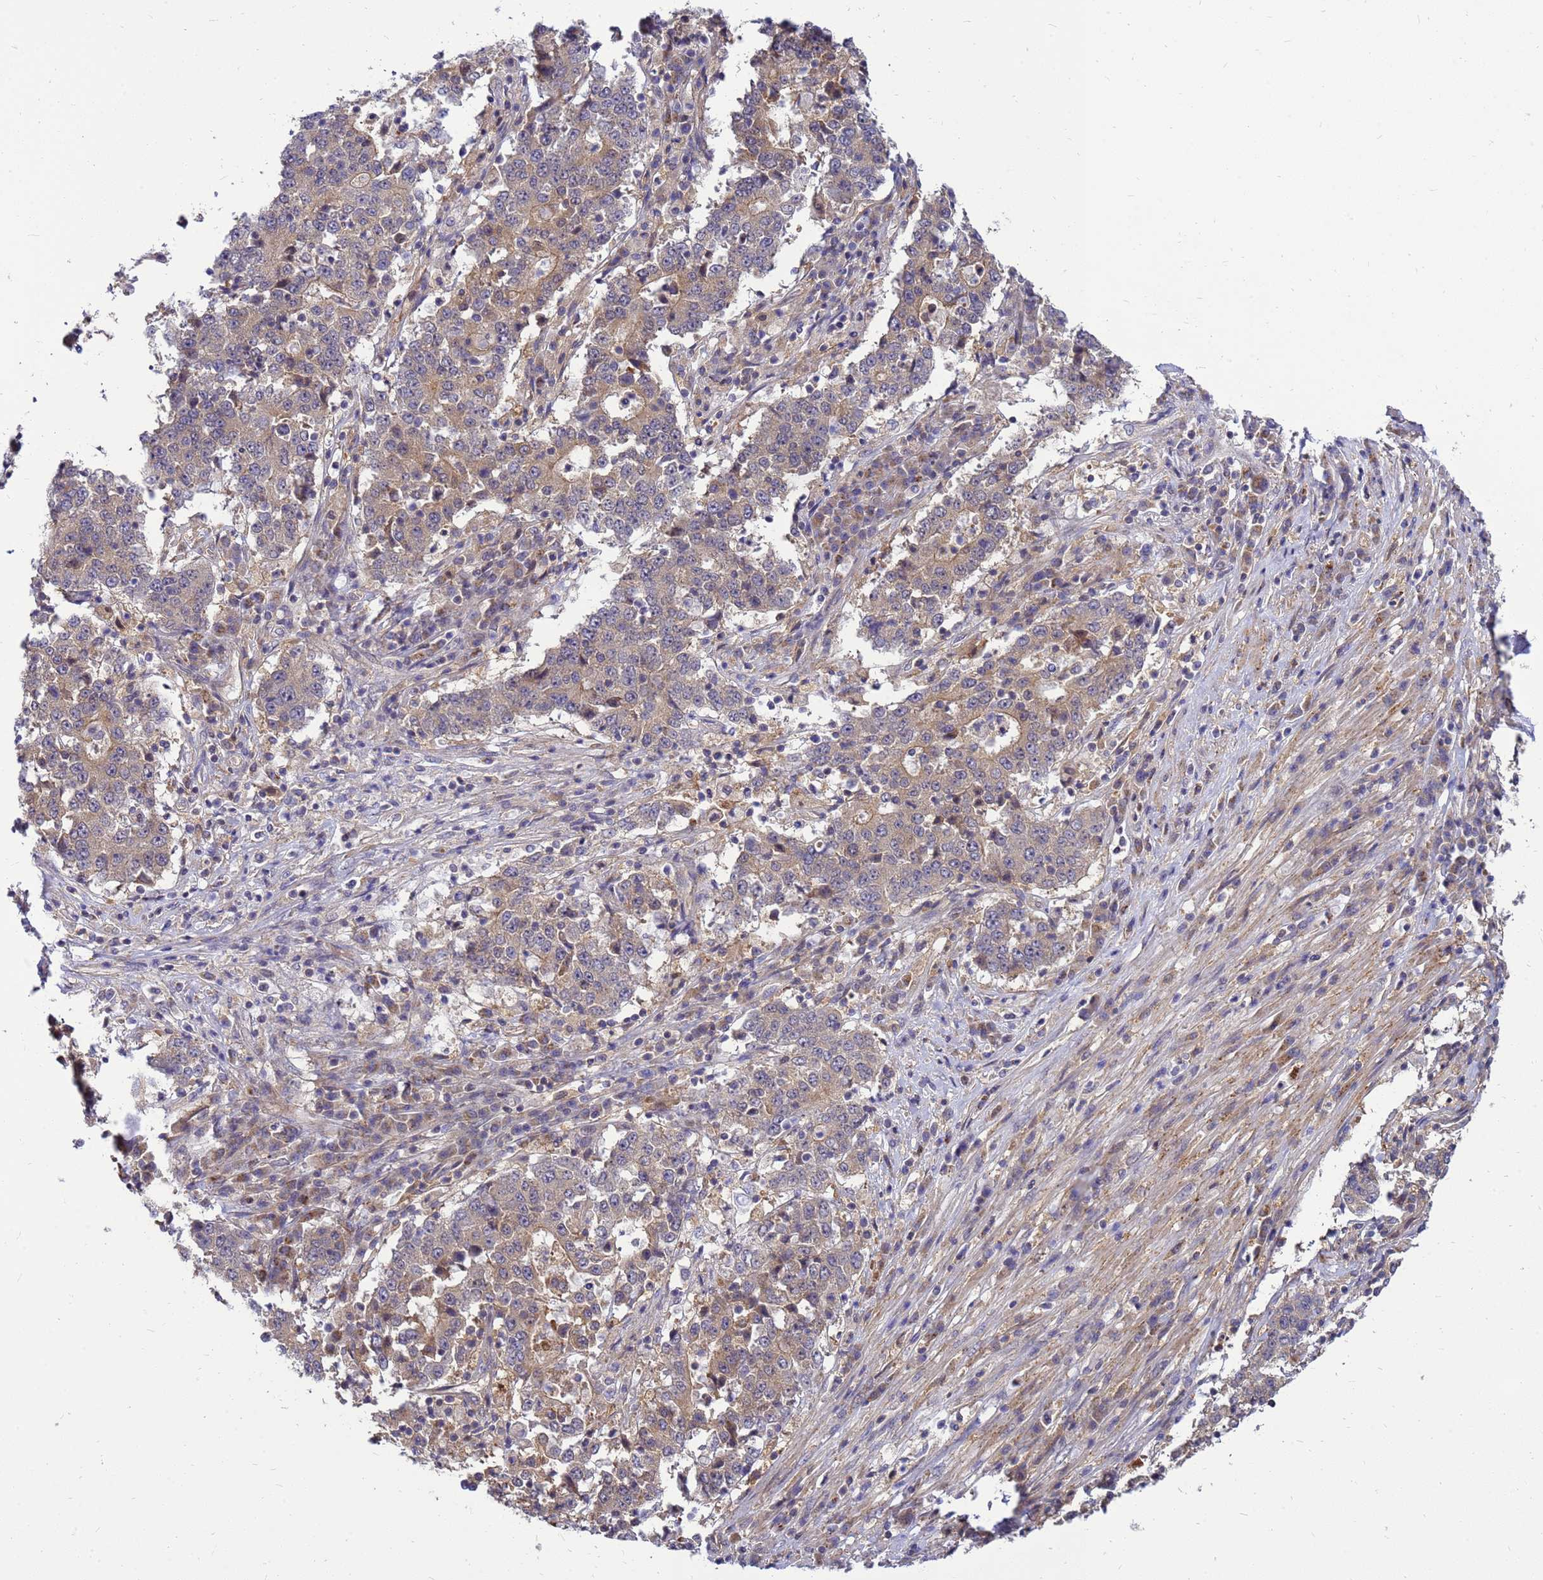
{"staining": {"intensity": "moderate", "quantity": ">75%", "location": "cytoplasmic/membranous"}, "tissue": "stomach cancer", "cell_type": "Tumor cells", "image_type": "cancer", "snomed": [{"axis": "morphology", "description": "Adenocarcinoma, NOS"}, {"axis": "topography", "description": "Stomach"}], "caption": "Protein staining shows moderate cytoplasmic/membranous staining in about >75% of tumor cells in stomach adenocarcinoma.", "gene": "ENOPH1", "patient": {"sex": "male", "age": 59}}